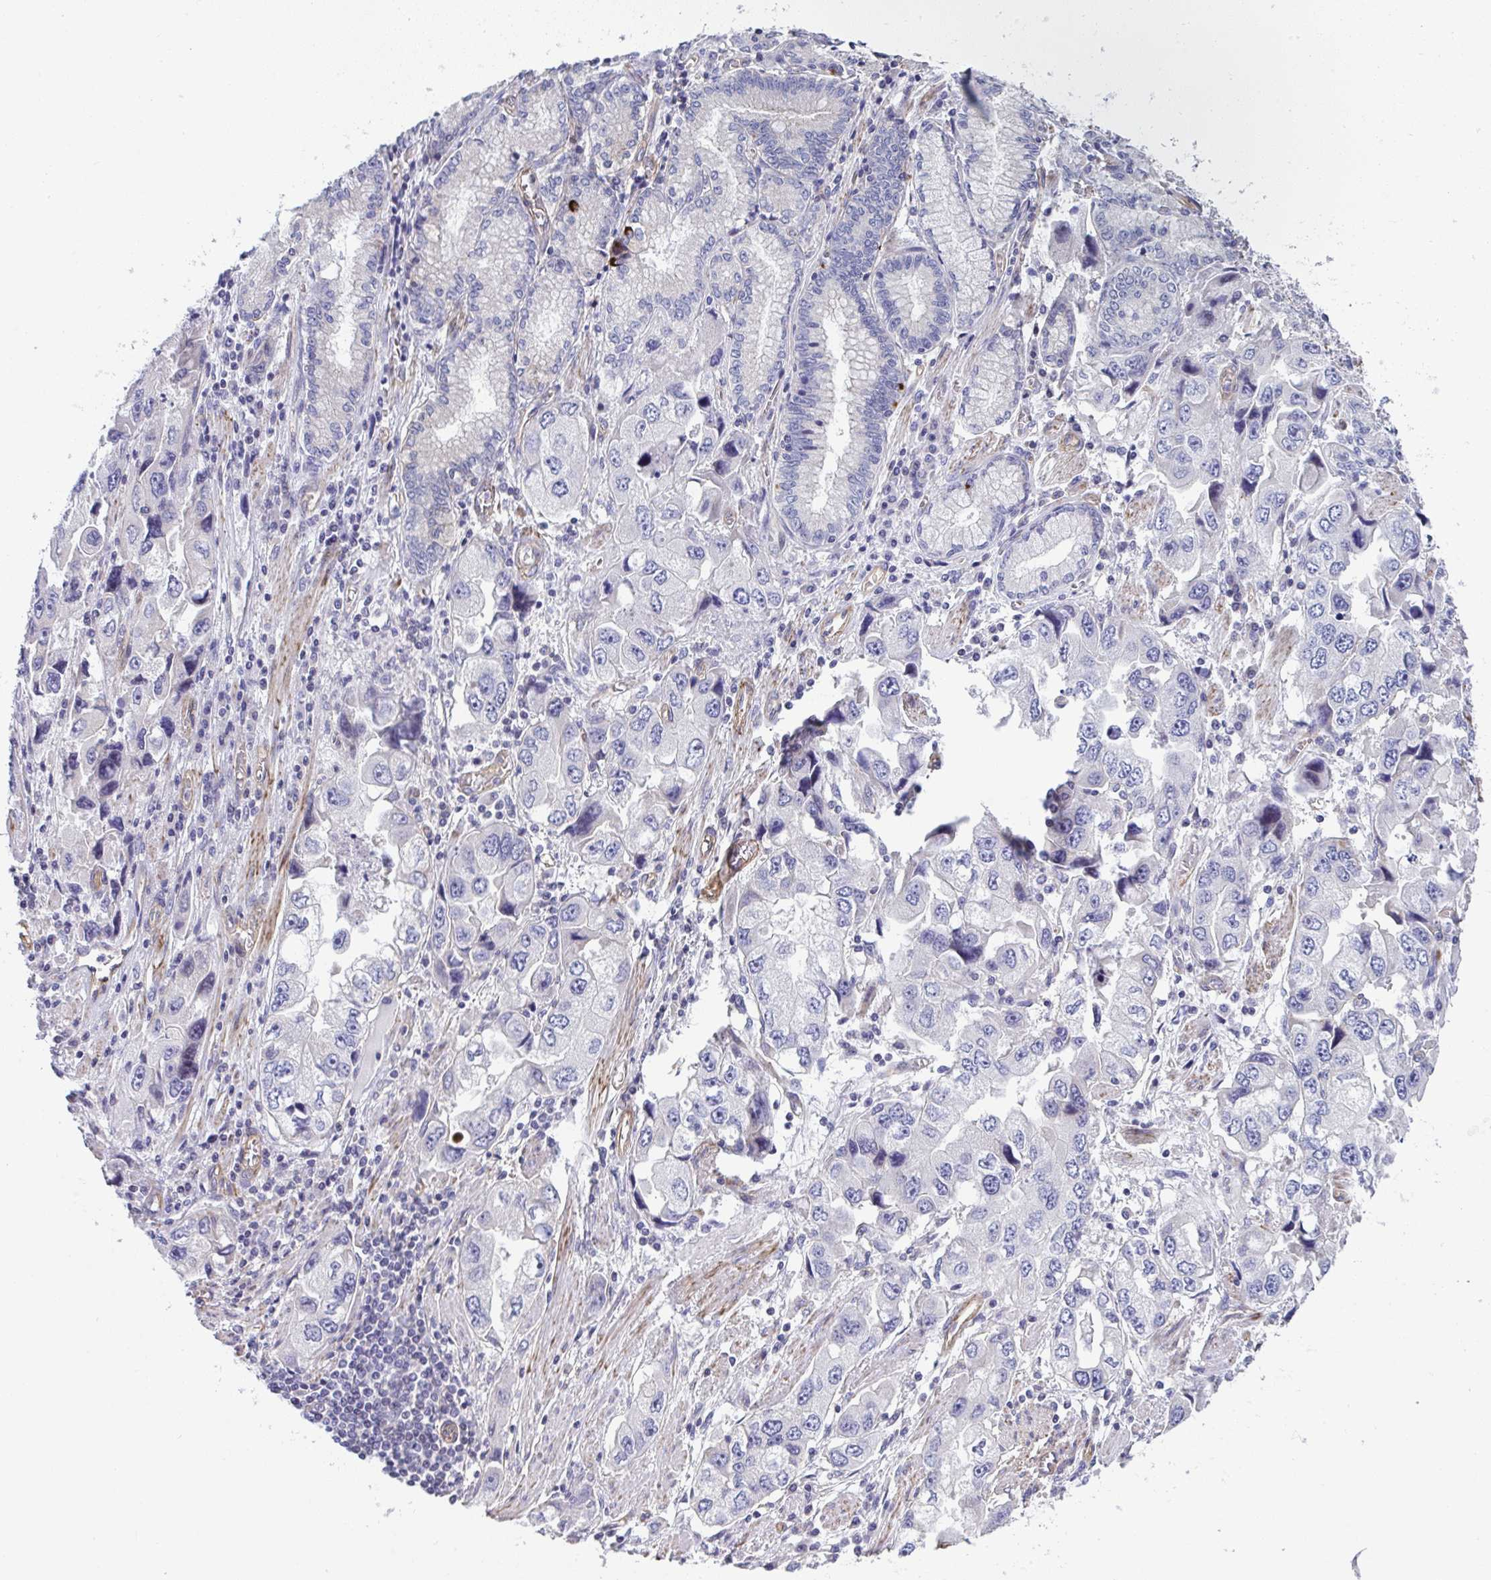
{"staining": {"intensity": "negative", "quantity": "none", "location": "none"}, "tissue": "stomach cancer", "cell_type": "Tumor cells", "image_type": "cancer", "snomed": [{"axis": "morphology", "description": "Adenocarcinoma, NOS"}, {"axis": "topography", "description": "Stomach, lower"}], "caption": "Tumor cells are negative for protein expression in human stomach cancer. (Brightfield microscopy of DAB (3,3'-diaminobenzidine) immunohistochemistry at high magnification).", "gene": "MYL12A", "patient": {"sex": "female", "age": 93}}